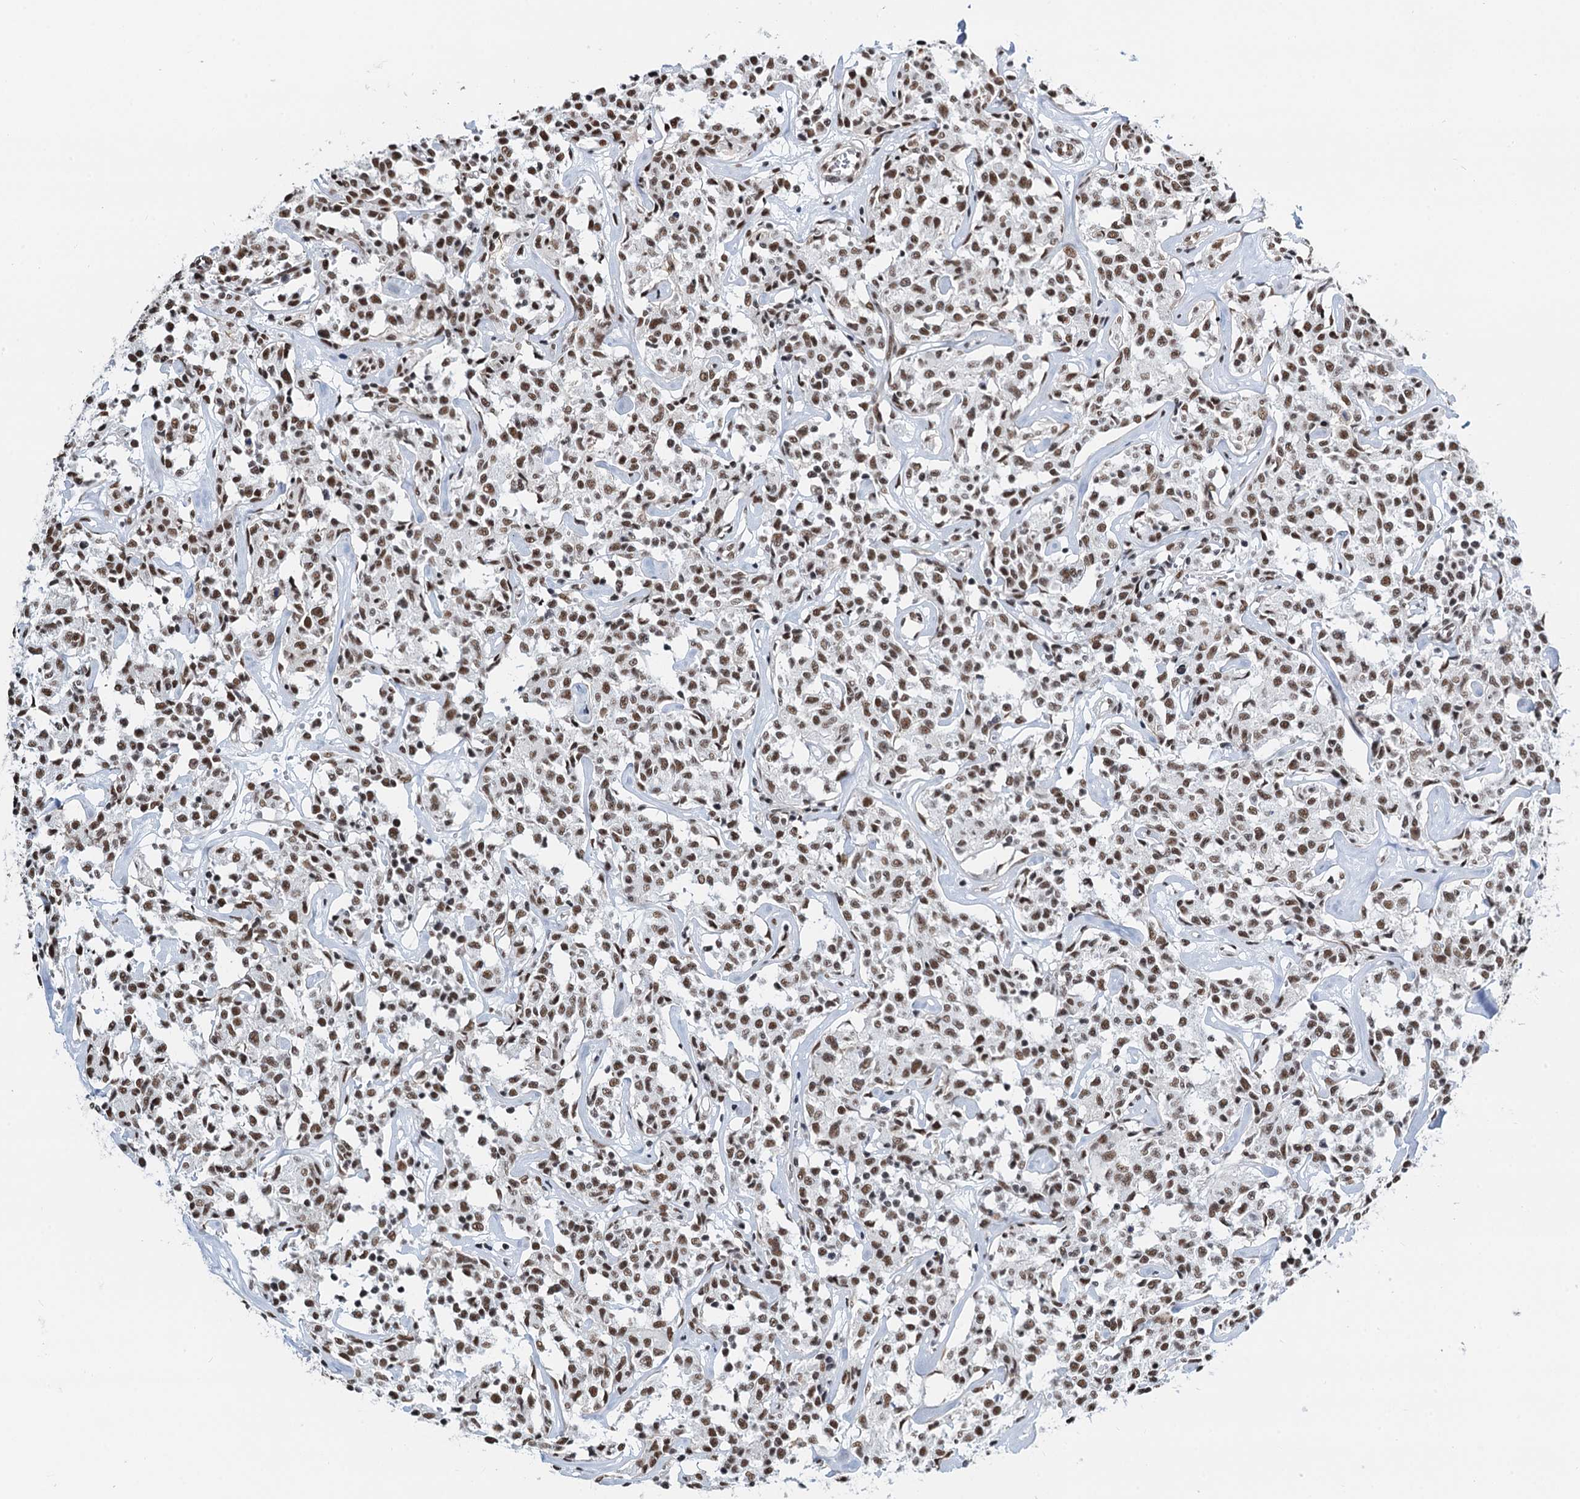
{"staining": {"intensity": "moderate", "quantity": ">75%", "location": "nuclear"}, "tissue": "lymphoma", "cell_type": "Tumor cells", "image_type": "cancer", "snomed": [{"axis": "morphology", "description": "Malignant lymphoma, non-Hodgkin's type, Low grade"}, {"axis": "topography", "description": "Small intestine"}], "caption": "Brown immunohistochemical staining in human lymphoma reveals moderate nuclear positivity in about >75% of tumor cells.", "gene": "ZNF609", "patient": {"sex": "female", "age": 59}}